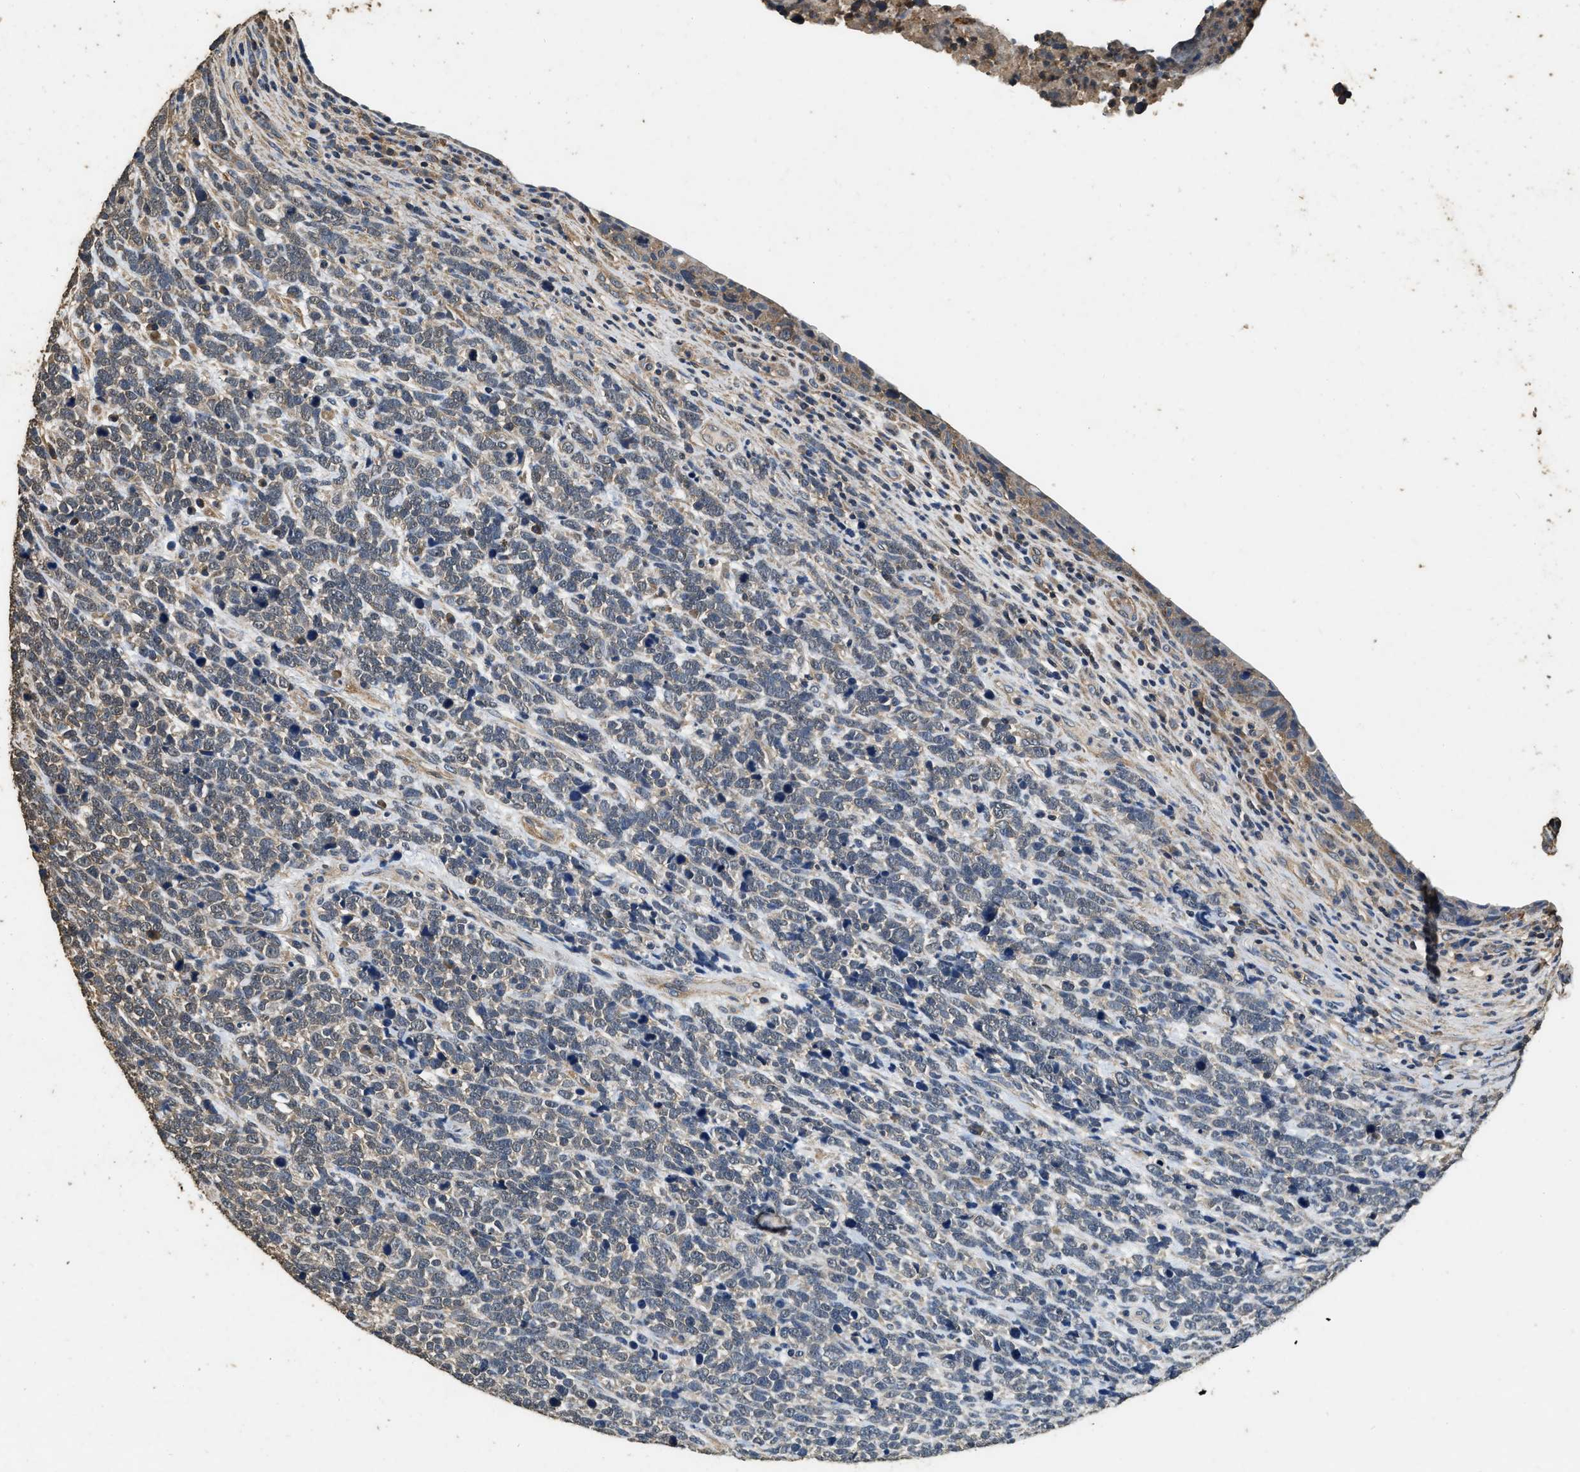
{"staining": {"intensity": "weak", "quantity": "<25%", "location": "cytoplasmic/membranous"}, "tissue": "urothelial cancer", "cell_type": "Tumor cells", "image_type": "cancer", "snomed": [{"axis": "morphology", "description": "Urothelial carcinoma, High grade"}, {"axis": "topography", "description": "Urinary bladder"}], "caption": "An image of urothelial carcinoma (high-grade) stained for a protein demonstrates no brown staining in tumor cells.", "gene": "MIB1", "patient": {"sex": "female", "age": 82}}